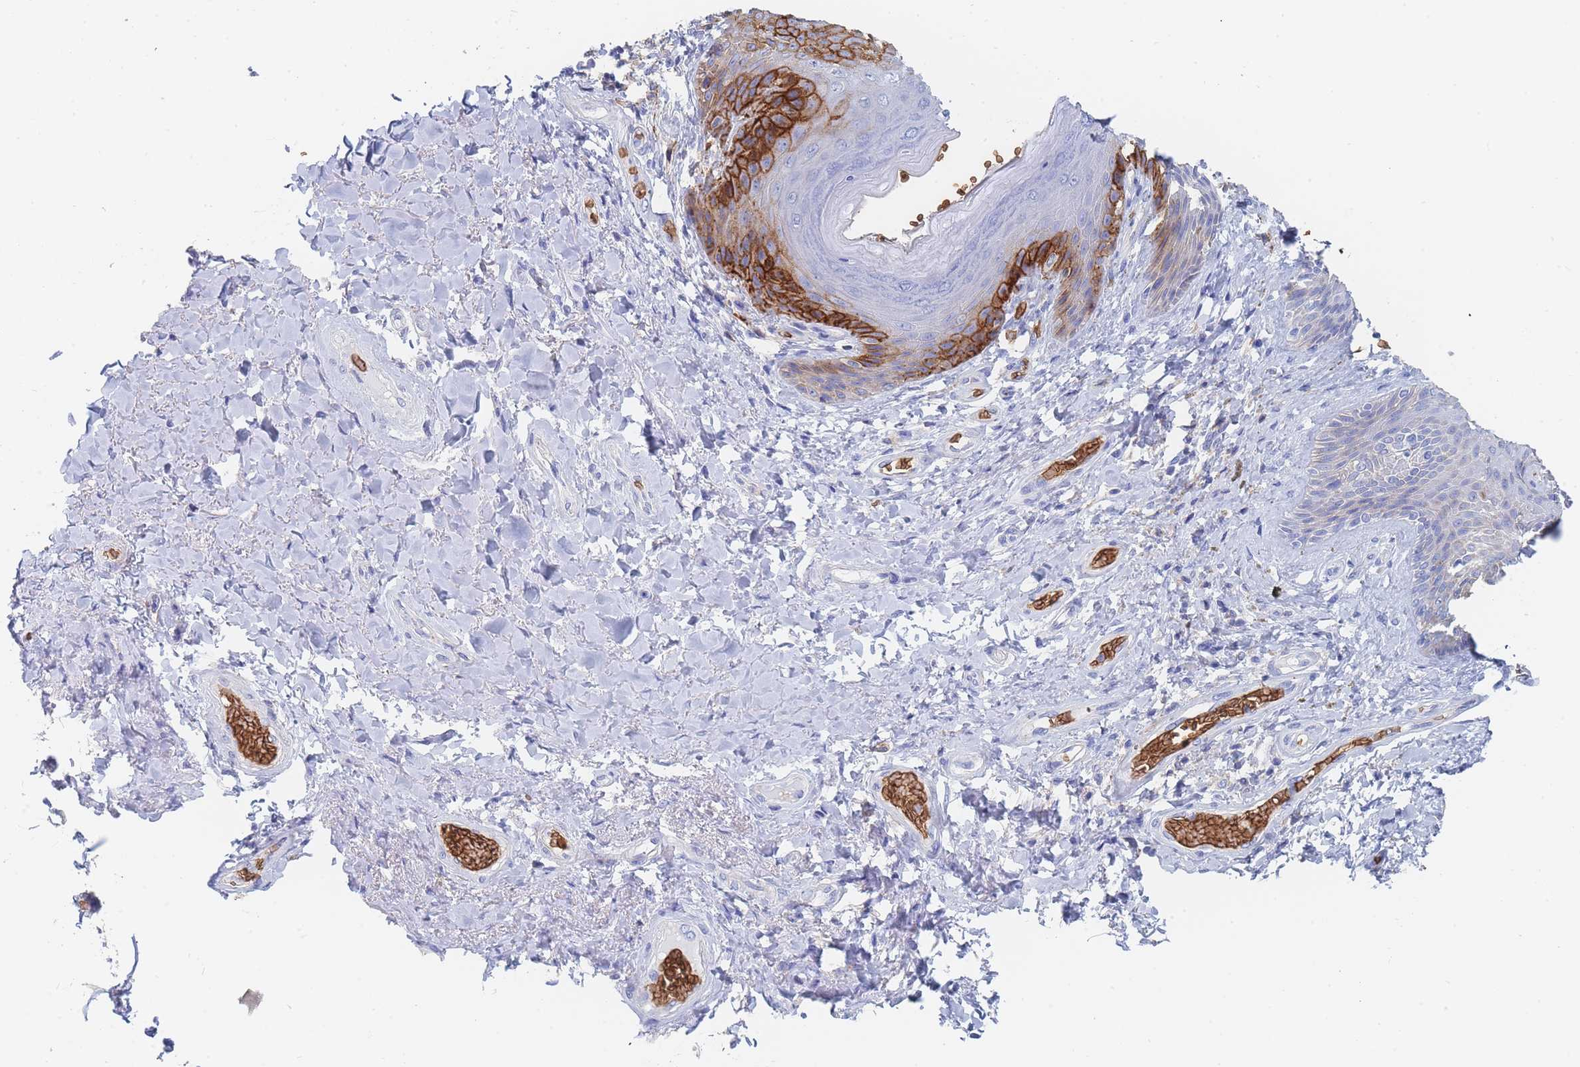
{"staining": {"intensity": "strong", "quantity": "<25%", "location": "cytoplasmic/membranous"}, "tissue": "skin", "cell_type": "Epidermal cells", "image_type": "normal", "snomed": [{"axis": "morphology", "description": "Normal tissue, NOS"}, {"axis": "topography", "description": "Anal"}], "caption": "This is a micrograph of immunohistochemistry staining of normal skin, which shows strong expression in the cytoplasmic/membranous of epidermal cells.", "gene": "SLC2A1", "patient": {"sex": "female", "age": 89}}